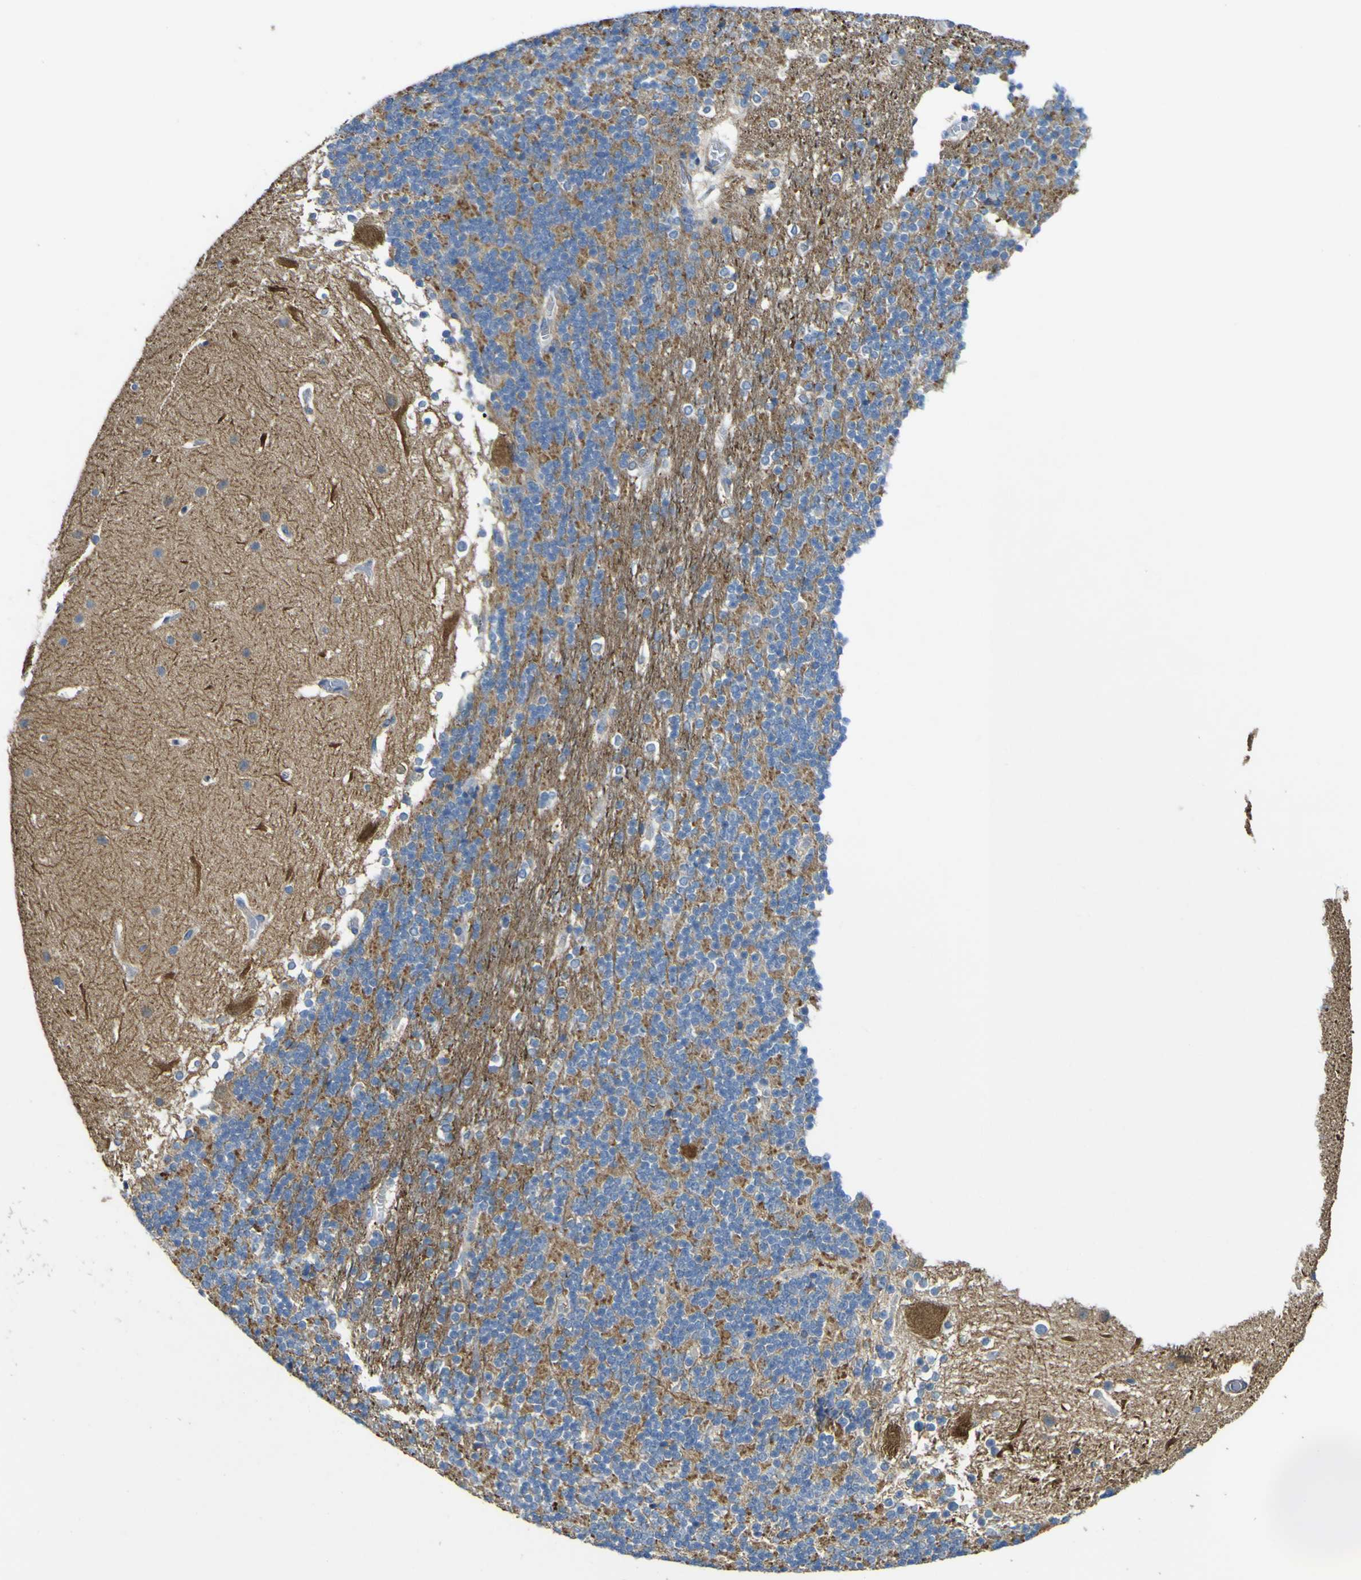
{"staining": {"intensity": "moderate", "quantity": ">75%", "location": "cytoplasmic/membranous"}, "tissue": "cerebellum", "cell_type": "Cells in granular layer", "image_type": "normal", "snomed": [{"axis": "morphology", "description": "Normal tissue, NOS"}, {"axis": "topography", "description": "Cerebellum"}], "caption": "High-power microscopy captured an immunohistochemistry histopathology image of normal cerebellum, revealing moderate cytoplasmic/membranous staining in about >75% of cells in granular layer. The staining was performed using DAB (3,3'-diaminobenzidine) to visualize the protein expression in brown, while the nuclei were stained in blue with hematoxylin (Magnification: 20x).", "gene": "ALDH18A1", "patient": {"sex": "female", "age": 19}}